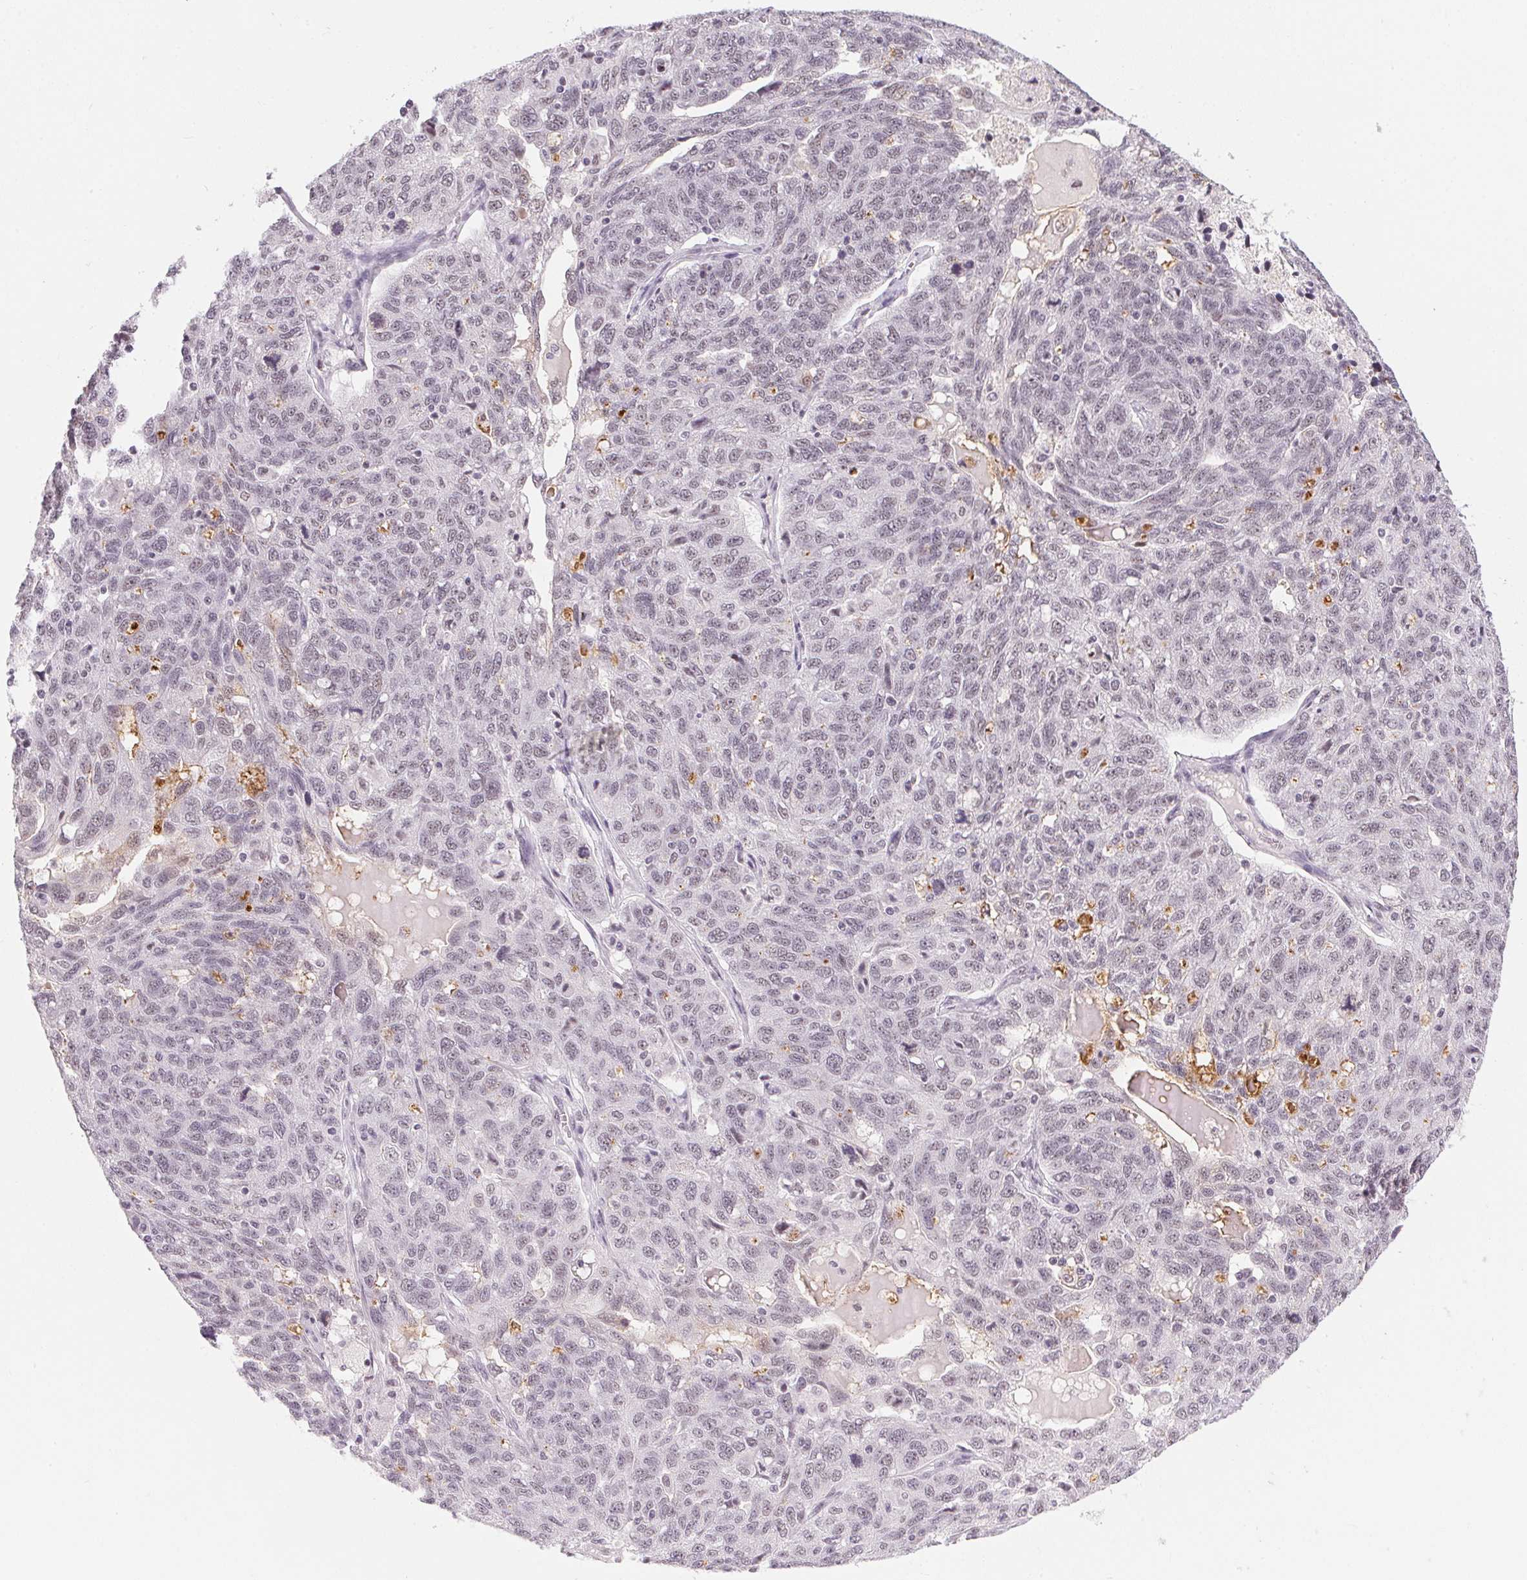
{"staining": {"intensity": "negative", "quantity": "none", "location": "none"}, "tissue": "ovarian cancer", "cell_type": "Tumor cells", "image_type": "cancer", "snomed": [{"axis": "morphology", "description": "Cystadenocarcinoma, serous, NOS"}, {"axis": "topography", "description": "Ovary"}], "caption": "This is a photomicrograph of IHC staining of ovarian cancer, which shows no expression in tumor cells.", "gene": "SRSF7", "patient": {"sex": "female", "age": 71}}